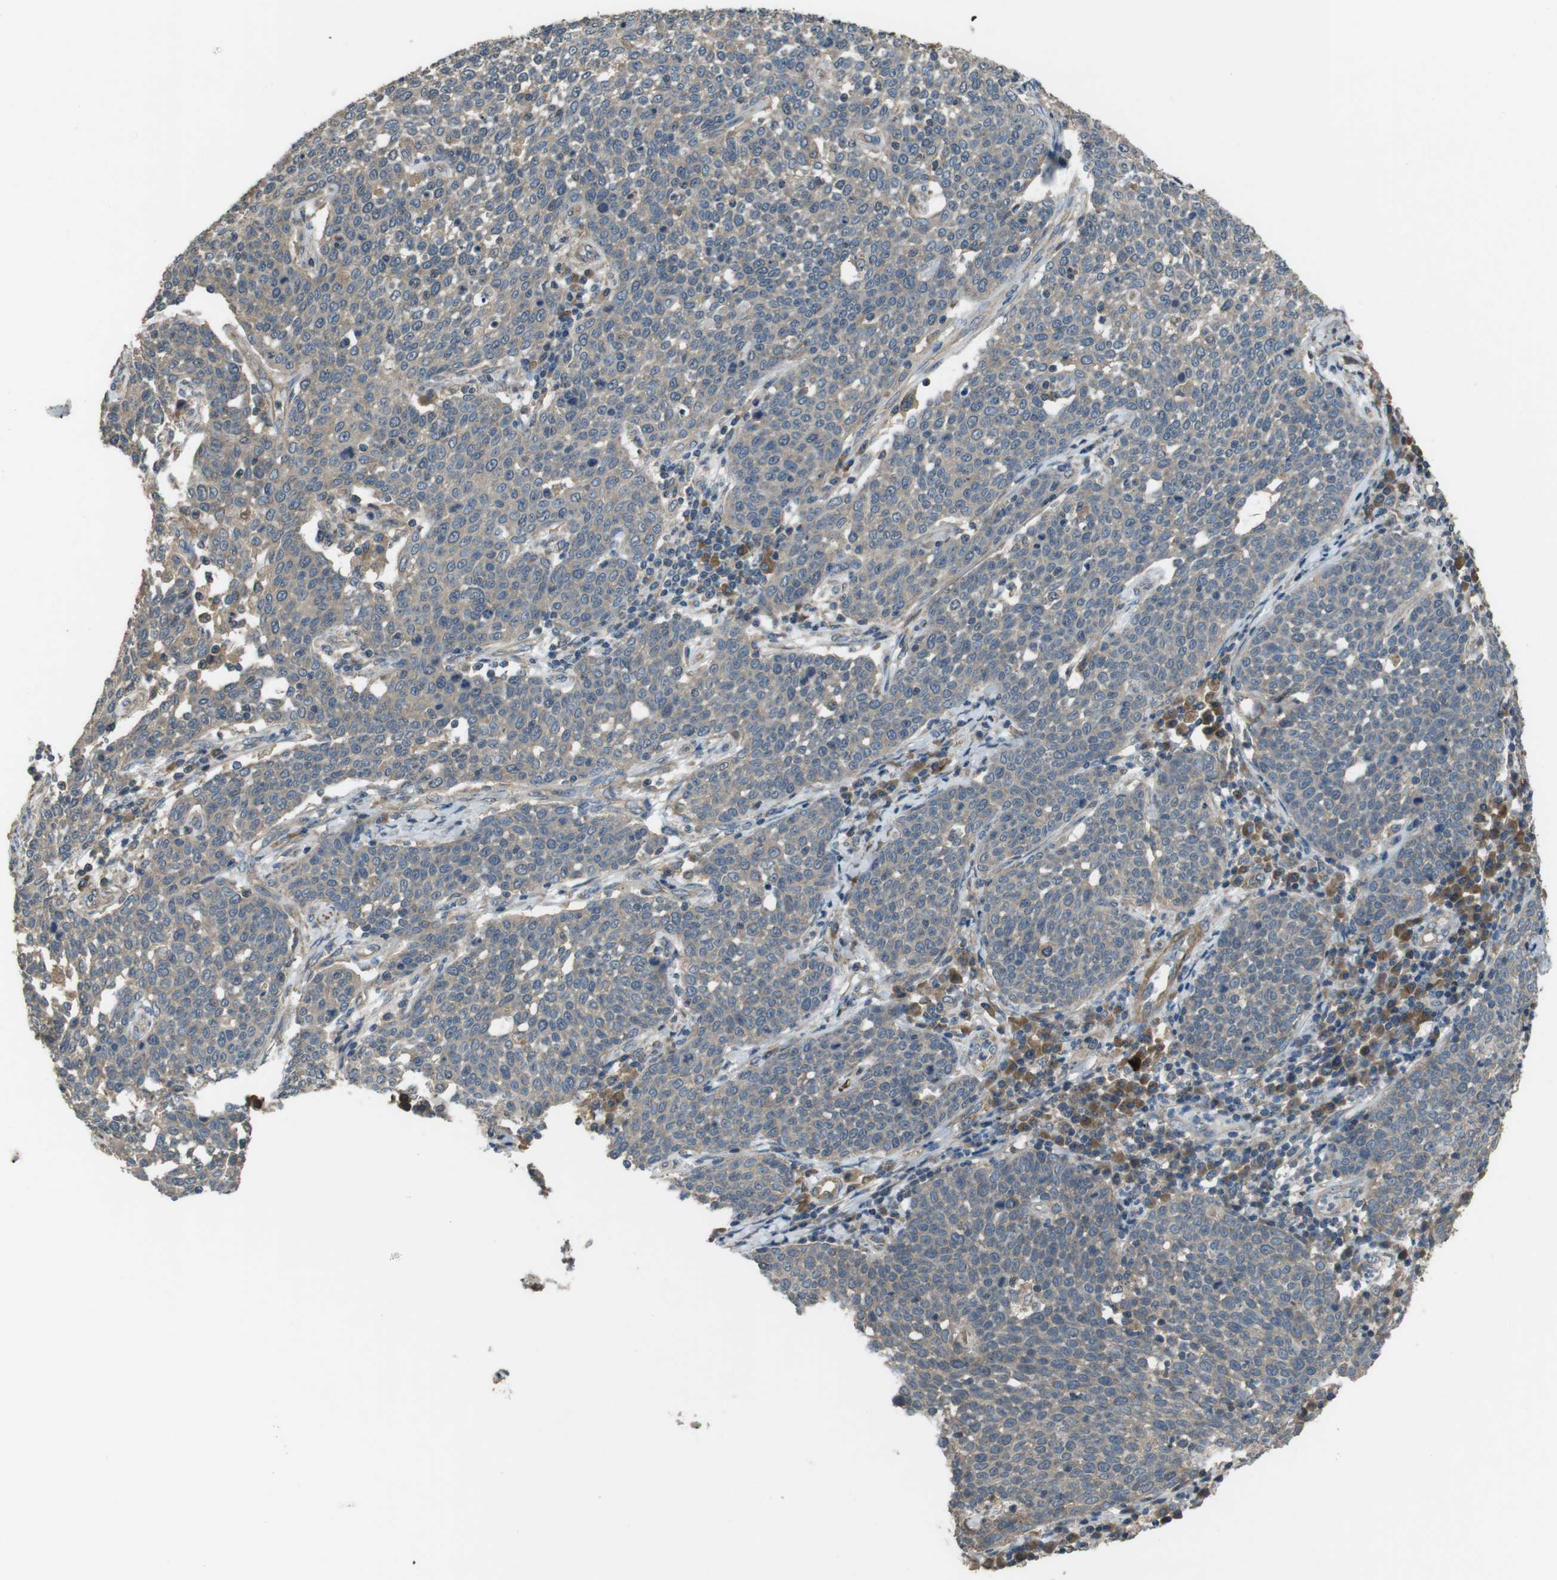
{"staining": {"intensity": "weak", "quantity": "<25%", "location": "cytoplasmic/membranous"}, "tissue": "cervical cancer", "cell_type": "Tumor cells", "image_type": "cancer", "snomed": [{"axis": "morphology", "description": "Squamous cell carcinoma, NOS"}, {"axis": "topography", "description": "Cervix"}], "caption": "IHC micrograph of neoplastic tissue: human cervical cancer stained with DAB demonstrates no significant protein expression in tumor cells.", "gene": "FUT2", "patient": {"sex": "female", "age": 34}}